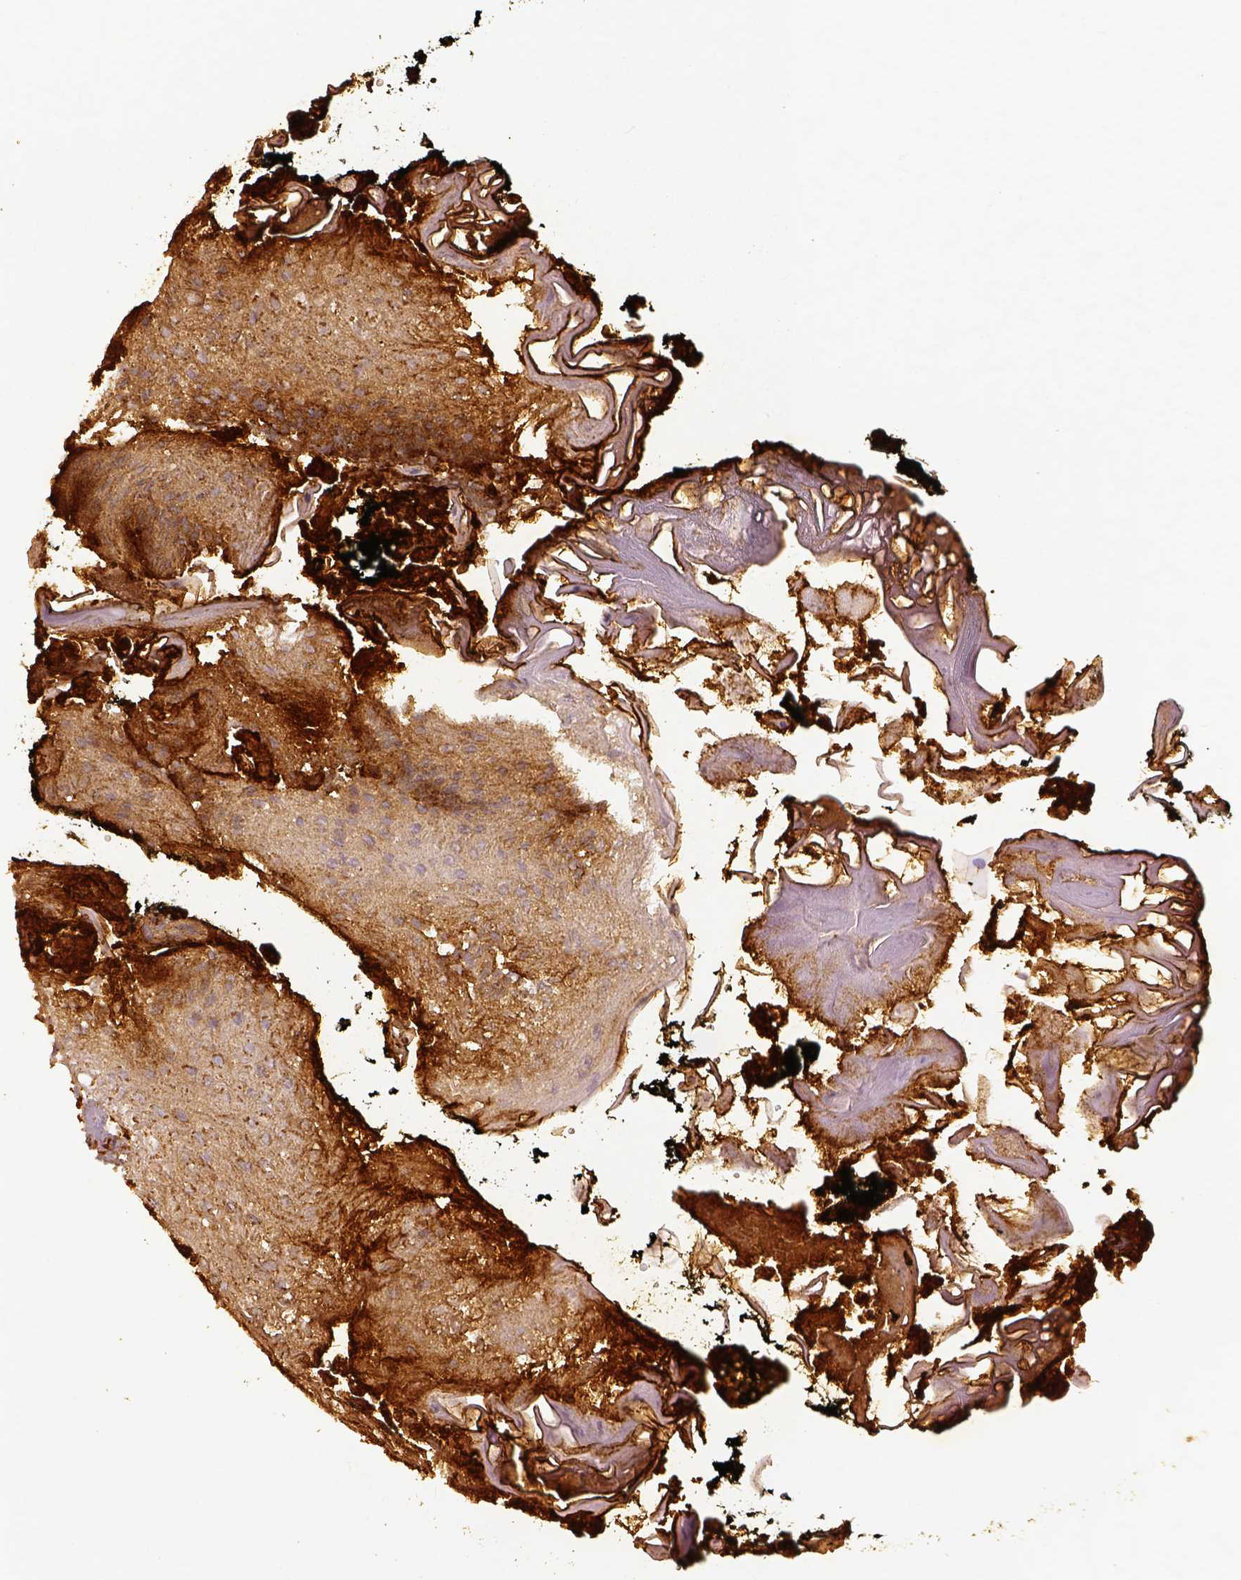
{"staining": {"intensity": "strong", "quantity": ">75%", "location": "cytoplasmic/membranous"}, "tissue": "oral mucosa", "cell_type": "Squamous epithelial cells", "image_type": "normal", "snomed": [{"axis": "morphology", "description": "Normal tissue, NOS"}, {"axis": "morphology", "description": "Squamous cell carcinoma, NOS"}, {"axis": "topography", "description": "Oral tissue"}, {"axis": "topography", "description": "Head-Neck"}], "caption": "Strong cytoplasmic/membranous protein positivity is appreciated in approximately >75% of squamous epithelial cells in oral mucosa.", "gene": "VEGFA", "patient": {"sex": "male", "age": 69}}